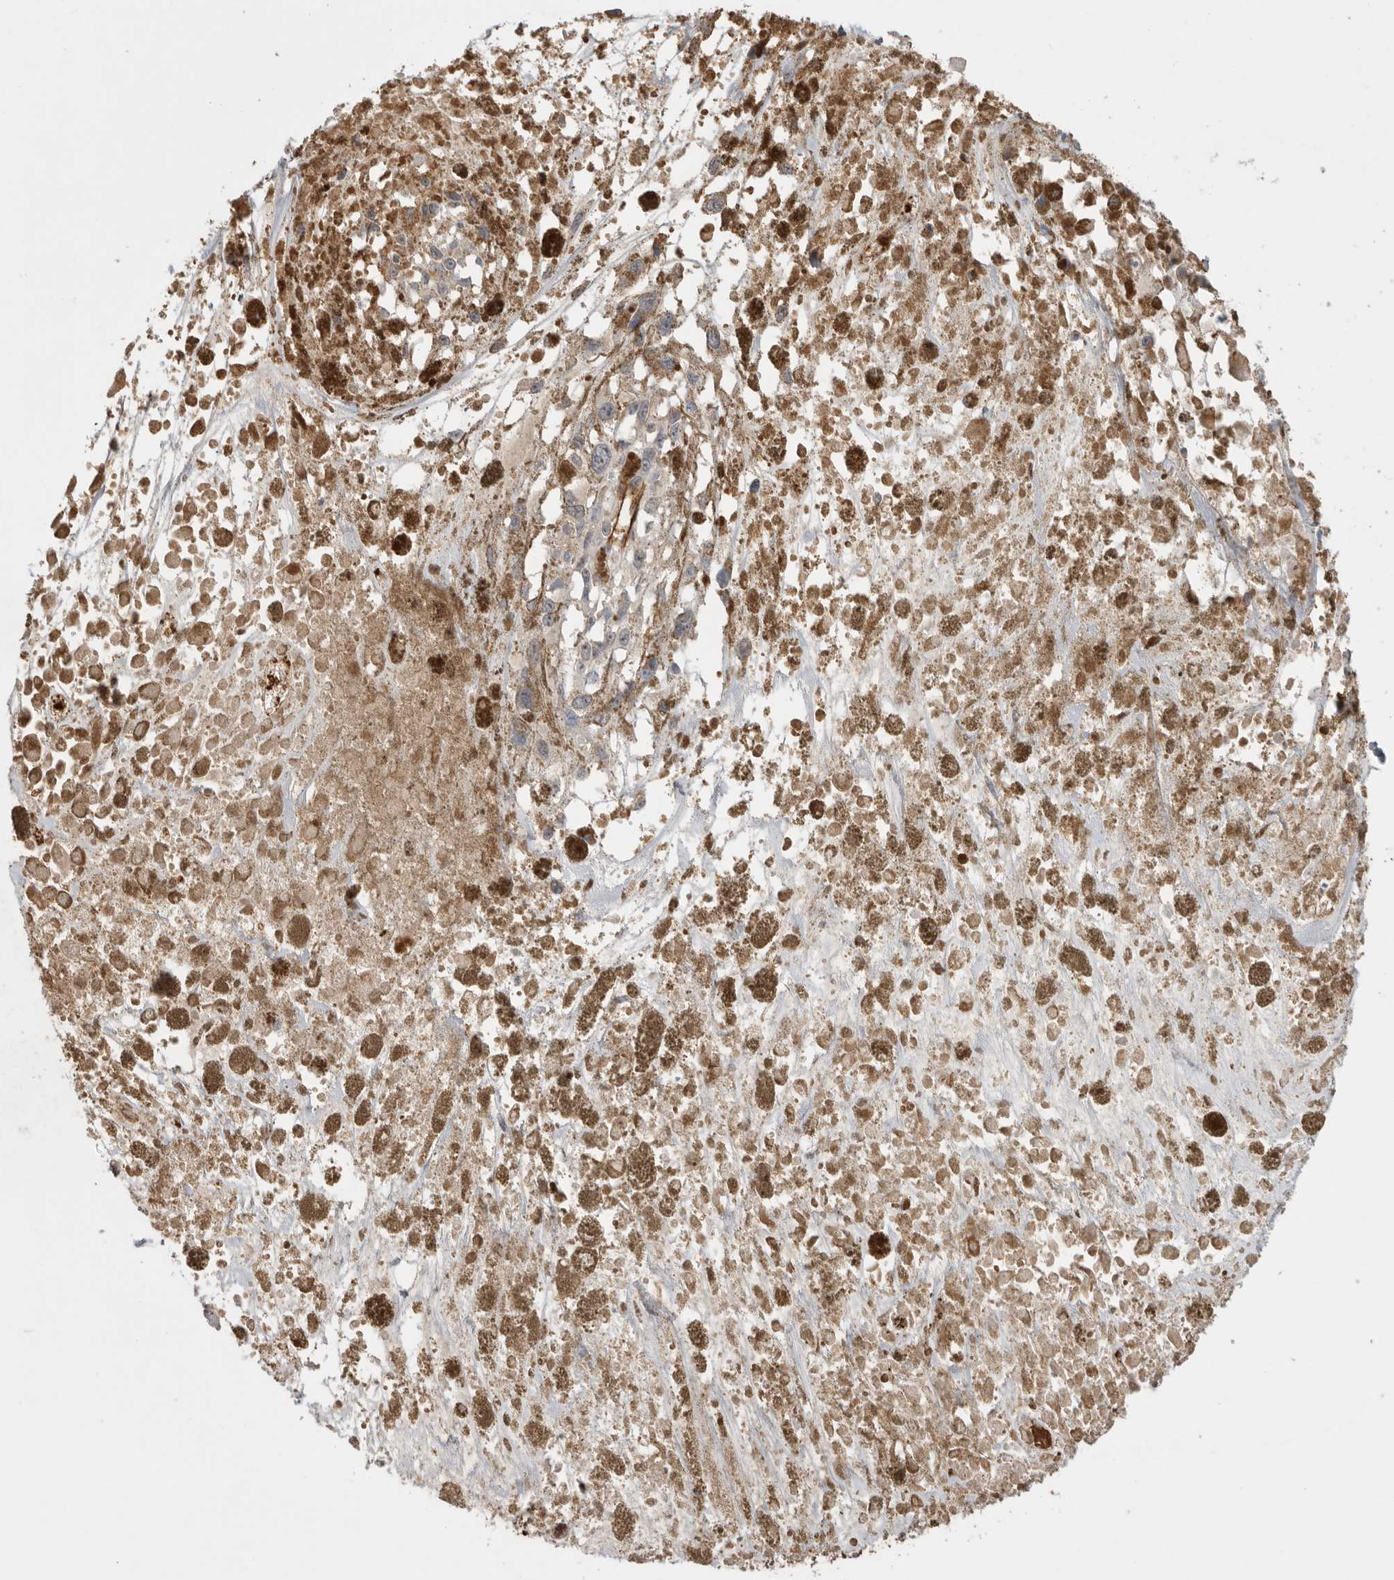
{"staining": {"intensity": "negative", "quantity": "none", "location": "none"}, "tissue": "melanoma", "cell_type": "Tumor cells", "image_type": "cancer", "snomed": [{"axis": "morphology", "description": "Malignant melanoma, Metastatic site"}, {"axis": "topography", "description": "Lymph node"}], "caption": "IHC image of neoplastic tissue: human melanoma stained with DAB demonstrates no significant protein positivity in tumor cells. Brightfield microscopy of immunohistochemistry (IHC) stained with DAB (3,3'-diaminobenzidine) (brown) and hematoxylin (blue), captured at high magnification.", "gene": "IL27", "patient": {"sex": "male", "age": 59}}